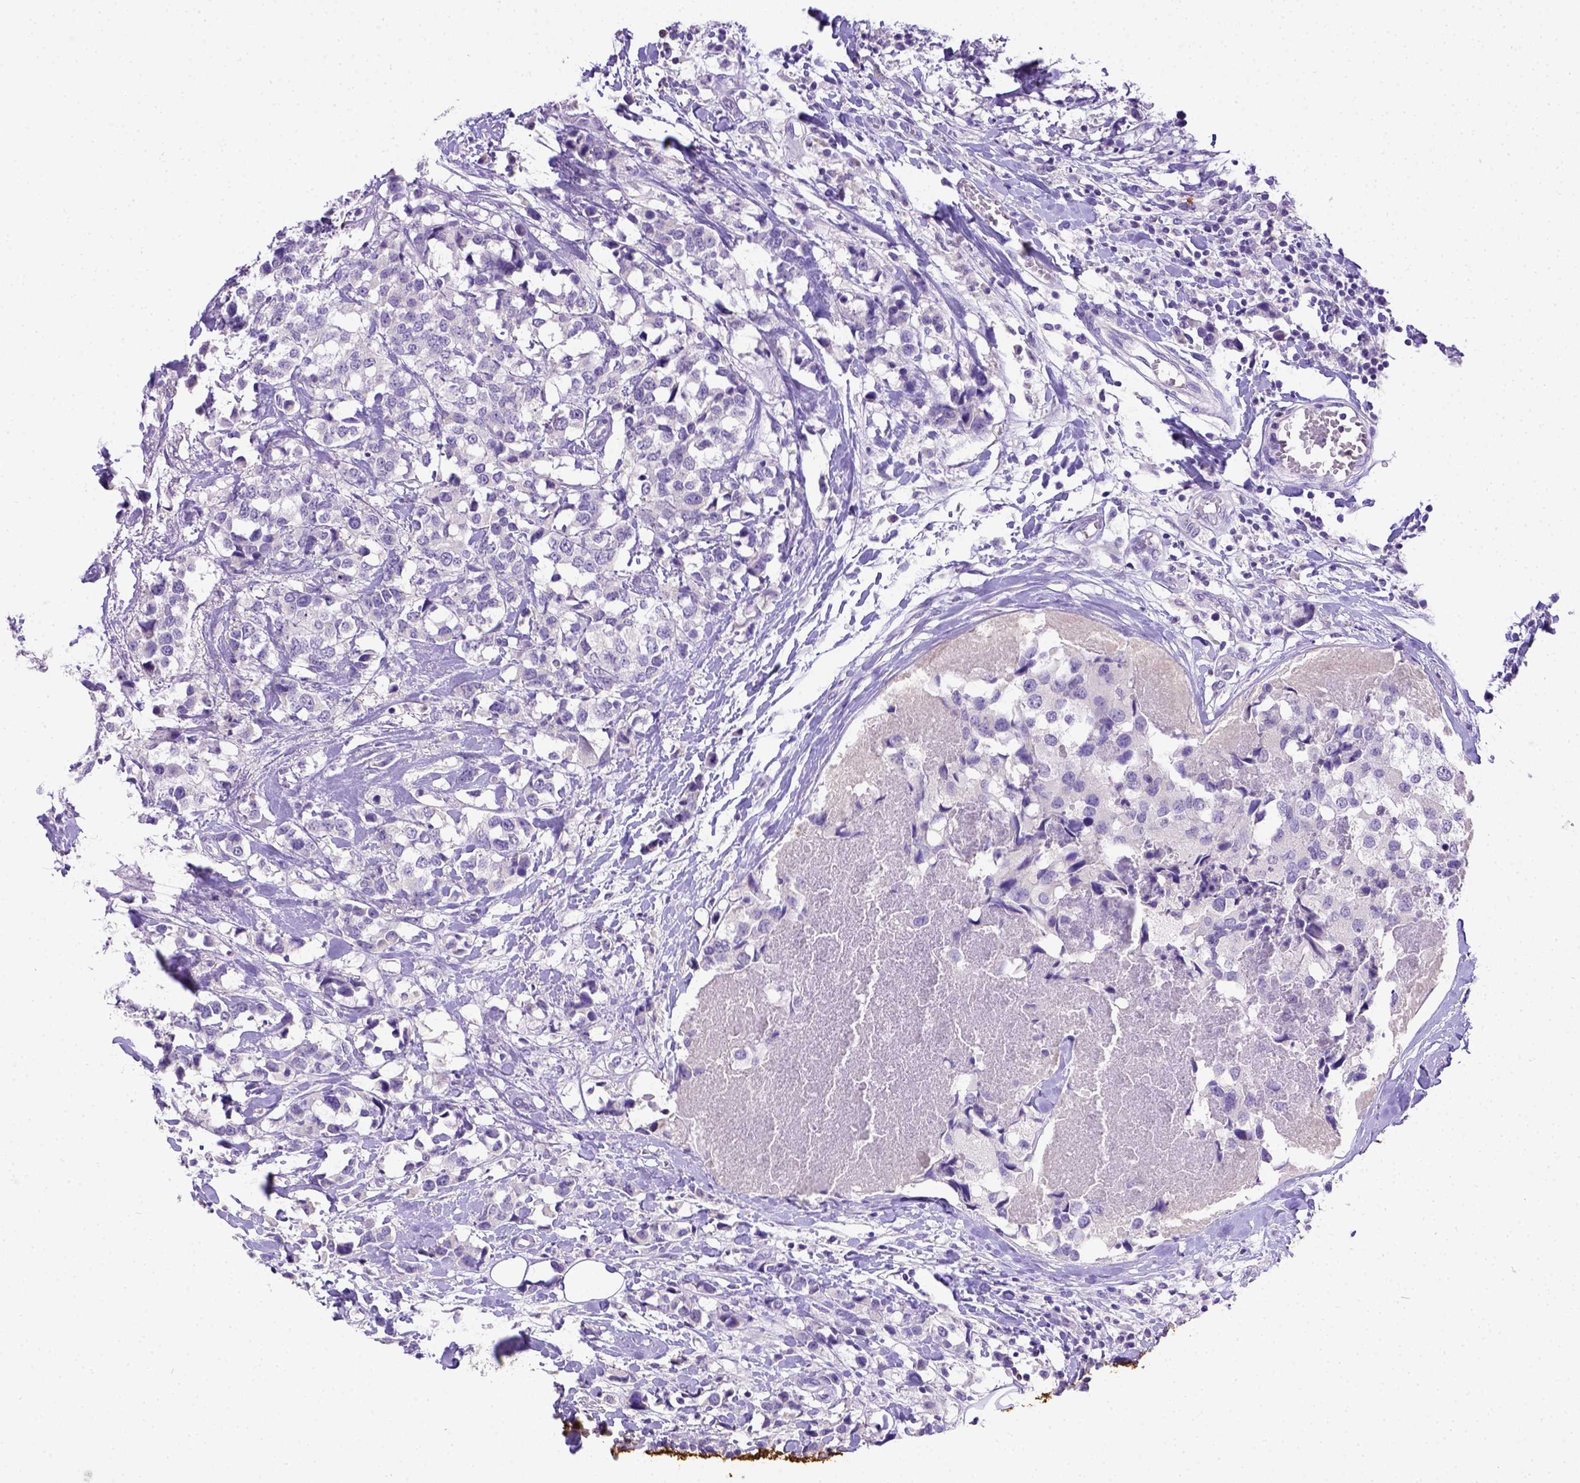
{"staining": {"intensity": "negative", "quantity": "none", "location": "none"}, "tissue": "breast cancer", "cell_type": "Tumor cells", "image_type": "cancer", "snomed": [{"axis": "morphology", "description": "Lobular carcinoma"}, {"axis": "topography", "description": "Breast"}], "caption": "Tumor cells are negative for protein expression in human breast cancer.", "gene": "B3GAT1", "patient": {"sex": "female", "age": 59}}